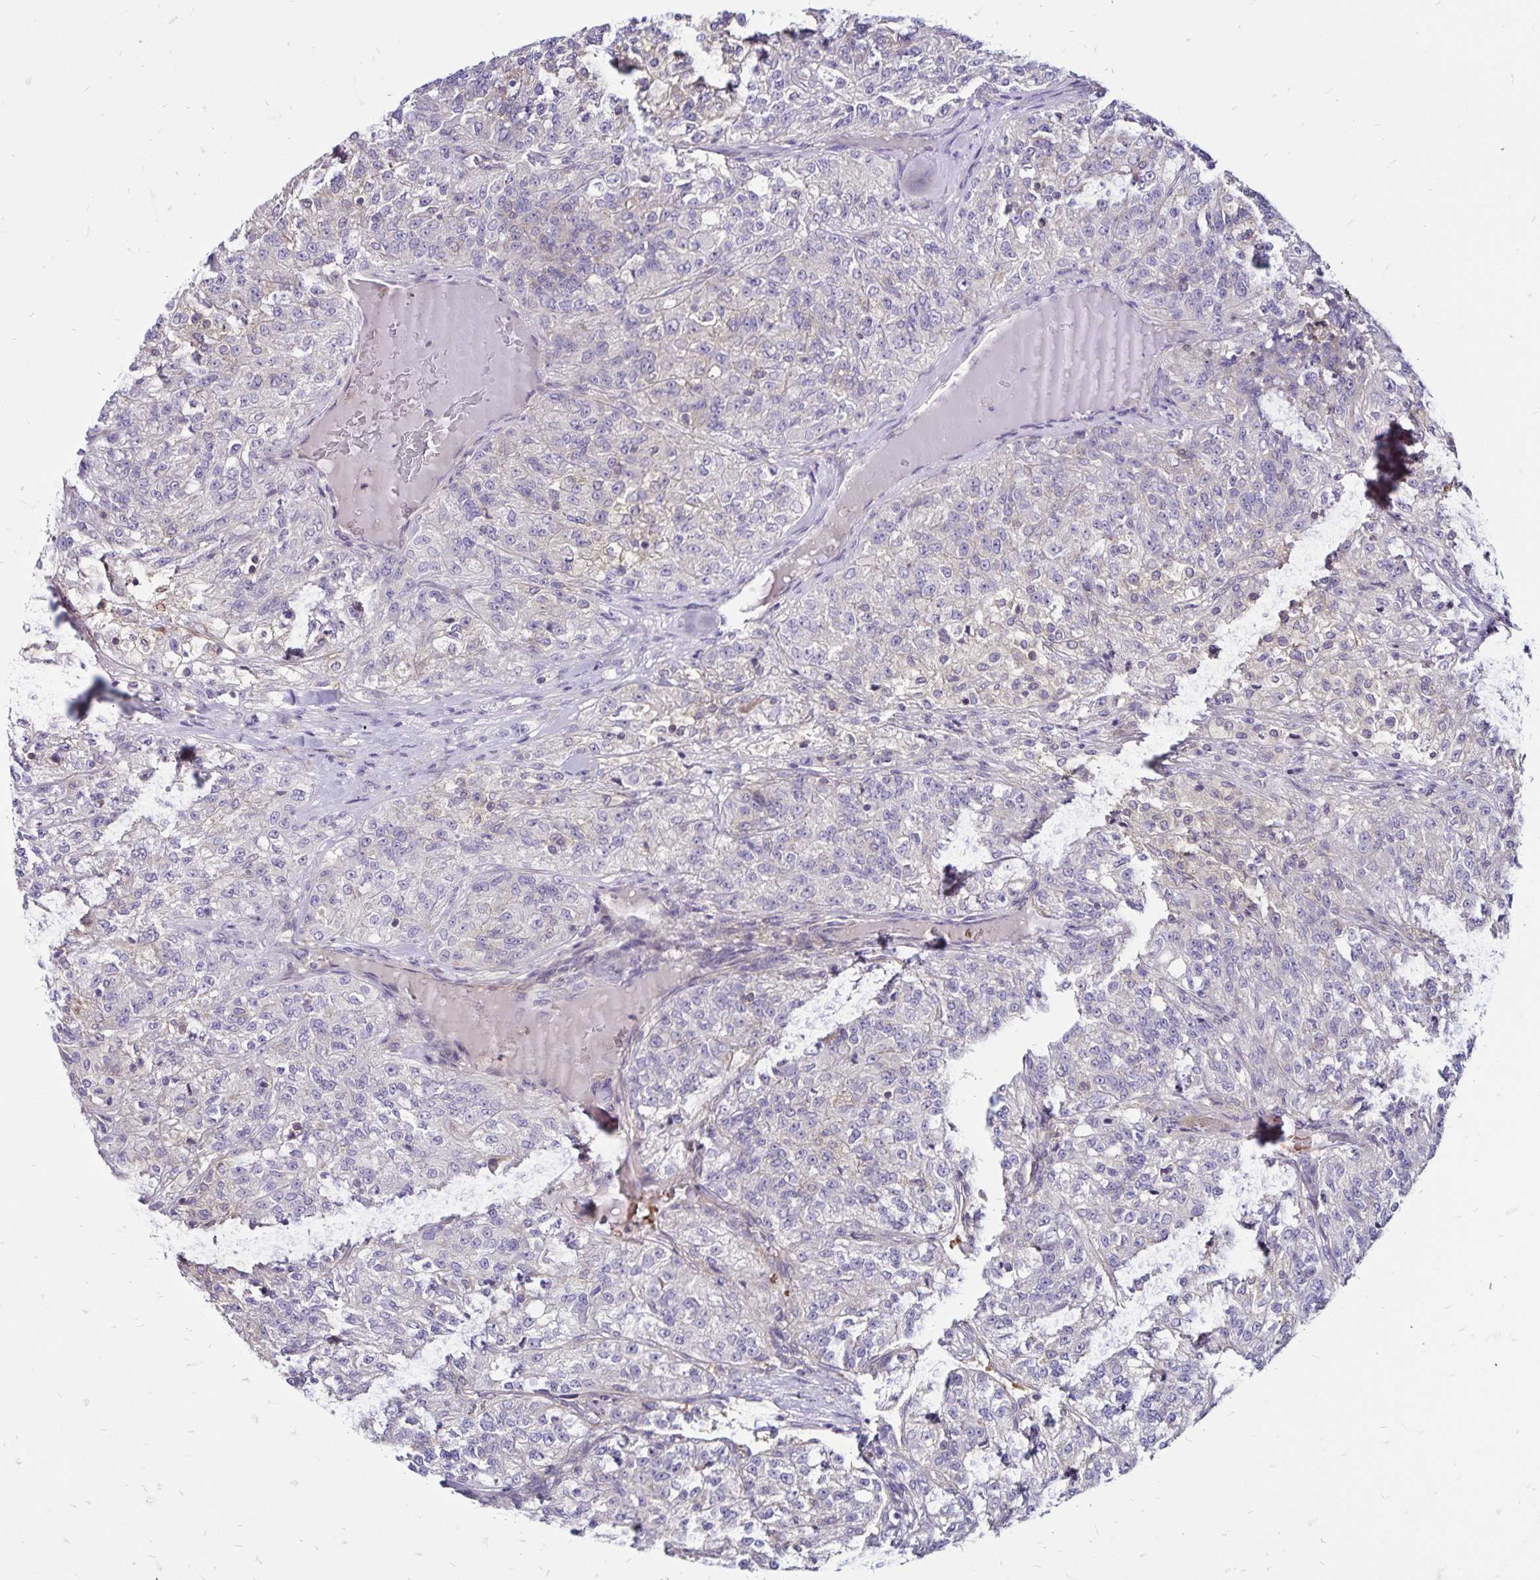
{"staining": {"intensity": "negative", "quantity": "none", "location": "none"}, "tissue": "renal cancer", "cell_type": "Tumor cells", "image_type": "cancer", "snomed": [{"axis": "morphology", "description": "Adenocarcinoma, NOS"}, {"axis": "topography", "description": "Kidney"}], "caption": "Human renal cancer (adenocarcinoma) stained for a protein using immunohistochemistry demonstrates no positivity in tumor cells.", "gene": "FSD1", "patient": {"sex": "female", "age": 63}}